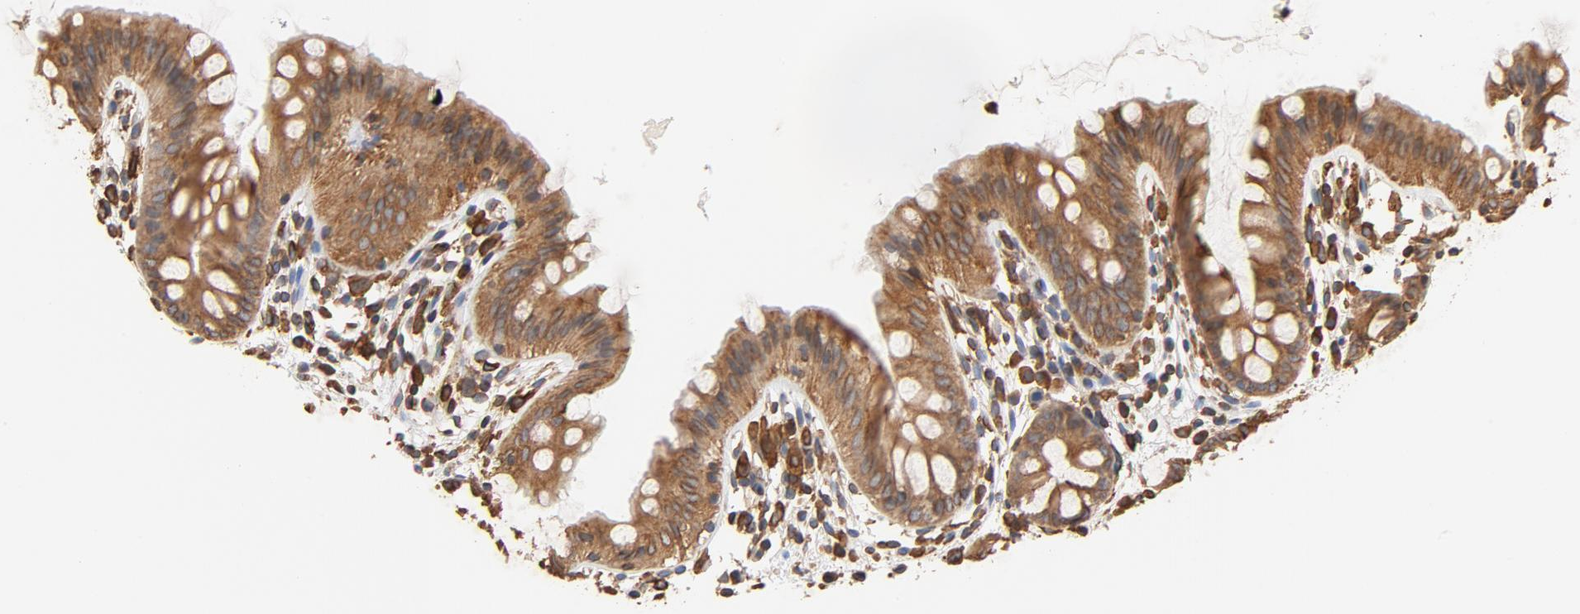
{"staining": {"intensity": "moderate", "quantity": ">75%", "location": "cytoplasmic/membranous"}, "tissue": "colon", "cell_type": "Endothelial cells", "image_type": "normal", "snomed": [{"axis": "morphology", "description": "Normal tissue, NOS"}, {"axis": "topography", "description": "Smooth muscle"}, {"axis": "topography", "description": "Colon"}], "caption": "Endothelial cells exhibit medium levels of moderate cytoplasmic/membranous positivity in approximately >75% of cells in benign human colon.", "gene": "BCAP31", "patient": {"sex": "male", "age": 67}}